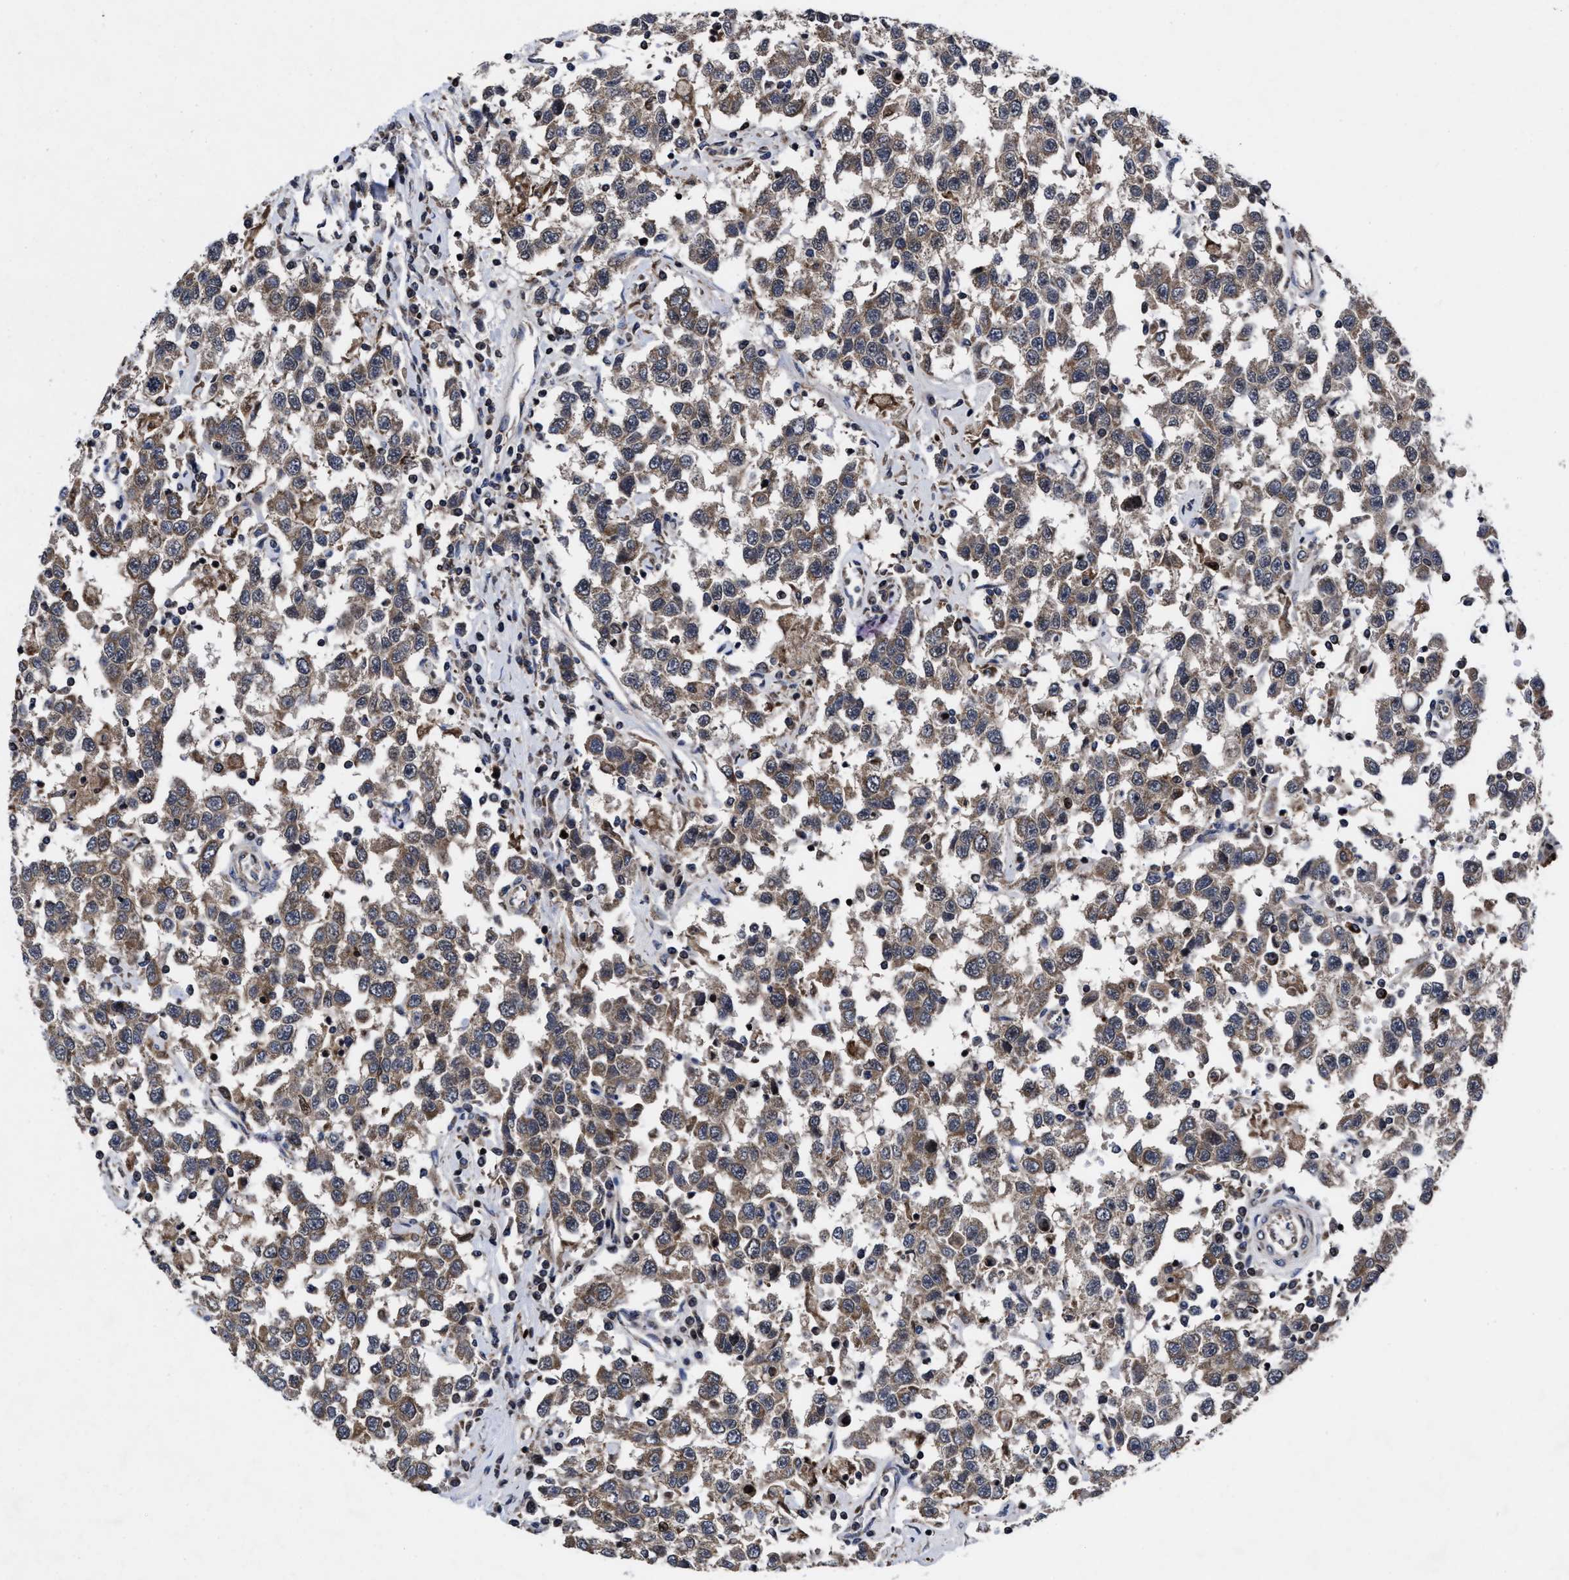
{"staining": {"intensity": "weak", "quantity": ">75%", "location": "cytoplasmic/membranous"}, "tissue": "testis cancer", "cell_type": "Tumor cells", "image_type": "cancer", "snomed": [{"axis": "morphology", "description": "Seminoma, NOS"}, {"axis": "topography", "description": "Testis"}], "caption": "A photomicrograph showing weak cytoplasmic/membranous expression in approximately >75% of tumor cells in testis cancer, as visualized by brown immunohistochemical staining.", "gene": "MRPL50", "patient": {"sex": "male", "age": 41}}